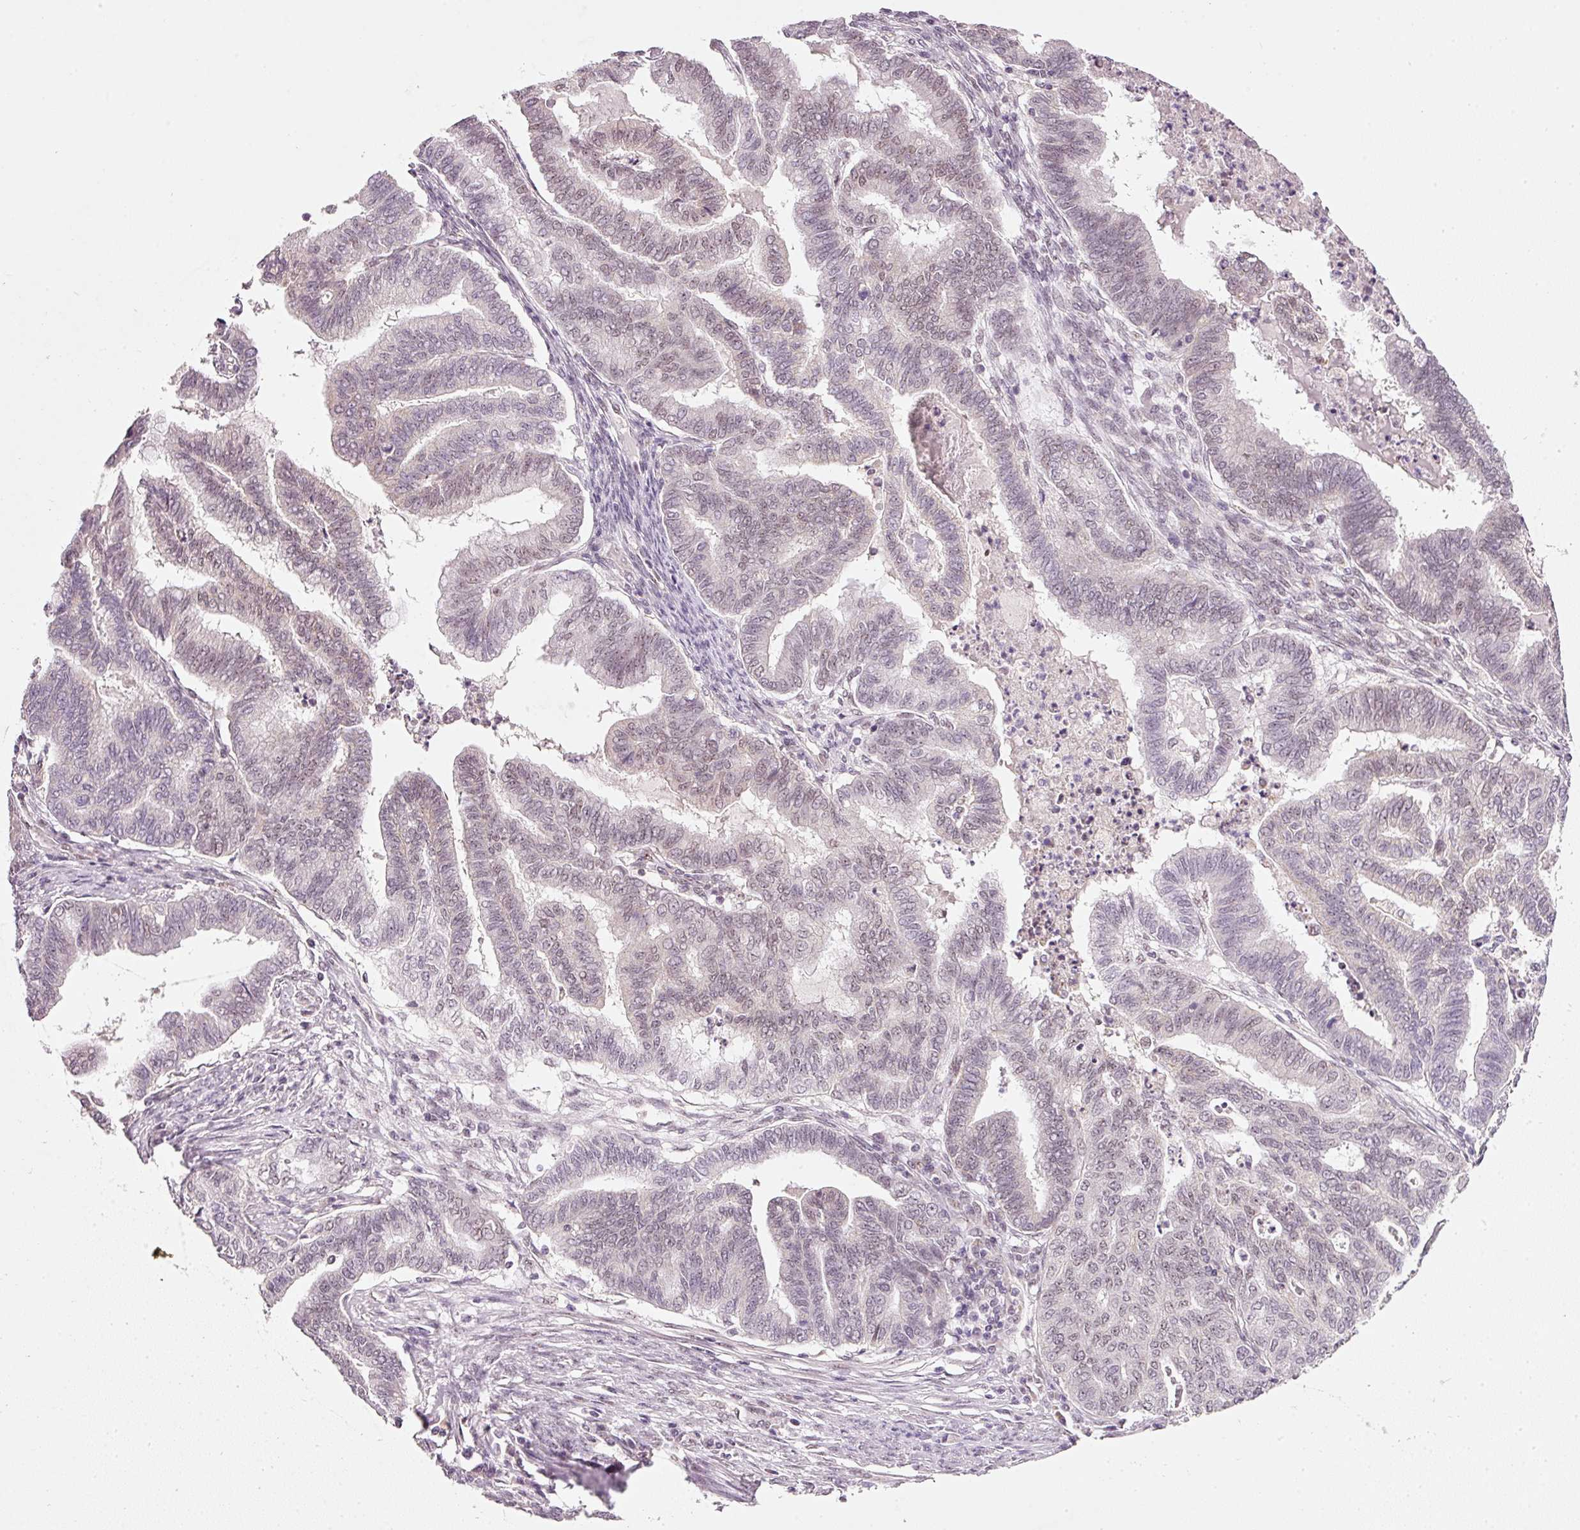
{"staining": {"intensity": "negative", "quantity": "none", "location": "none"}, "tissue": "endometrial cancer", "cell_type": "Tumor cells", "image_type": "cancer", "snomed": [{"axis": "morphology", "description": "Adenocarcinoma, NOS"}, {"axis": "topography", "description": "Endometrium"}], "caption": "Protein analysis of adenocarcinoma (endometrial) shows no significant positivity in tumor cells.", "gene": "FSTL3", "patient": {"sex": "female", "age": 79}}